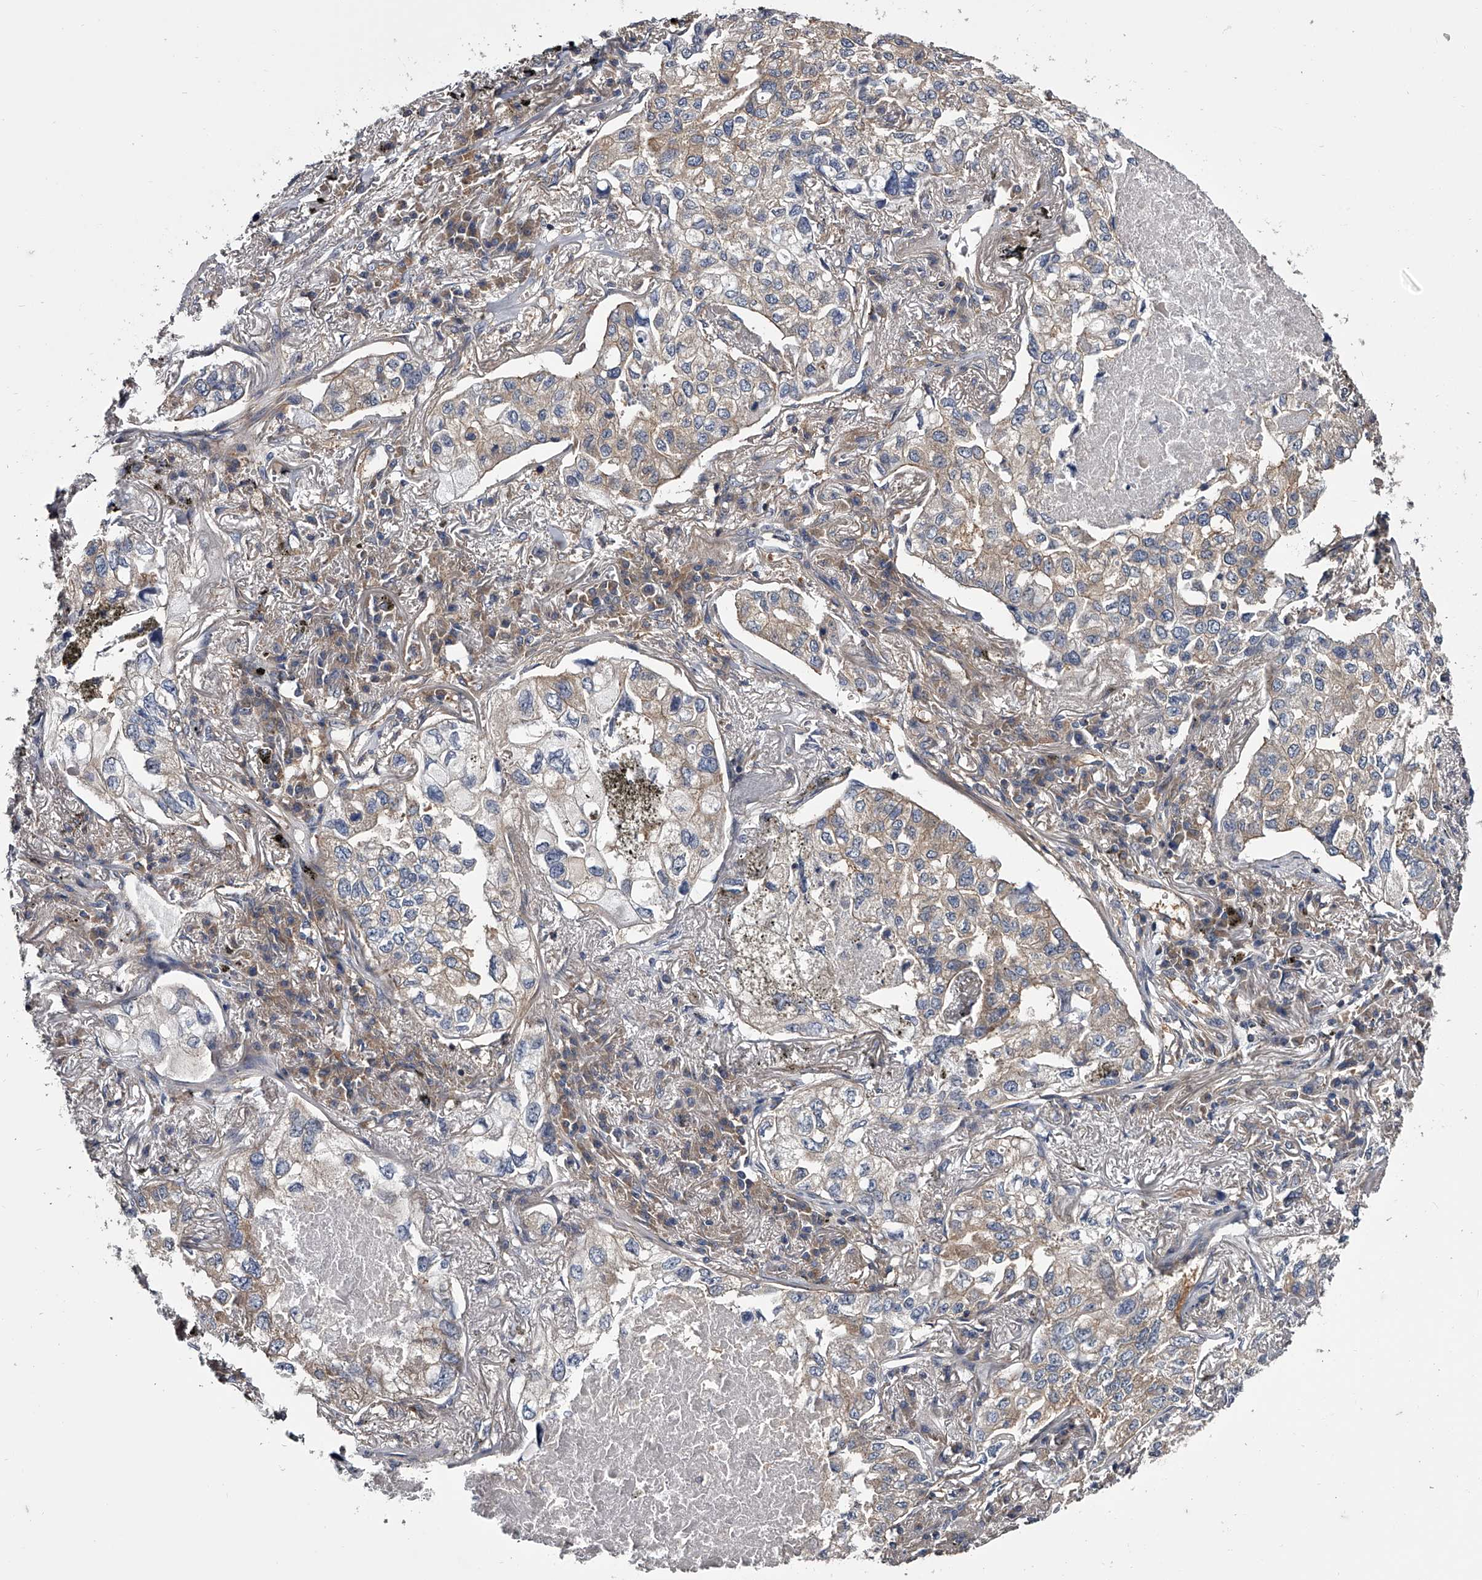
{"staining": {"intensity": "weak", "quantity": "<25%", "location": "cytoplasmic/membranous"}, "tissue": "lung cancer", "cell_type": "Tumor cells", "image_type": "cancer", "snomed": [{"axis": "morphology", "description": "Adenocarcinoma, NOS"}, {"axis": "topography", "description": "Lung"}], "caption": "Immunohistochemistry (IHC) photomicrograph of adenocarcinoma (lung) stained for a protein (brown), which shows no positivity in tumor cells.", "gene": "GAPVD1", "patient": {"sex": "male", "age": 65}}